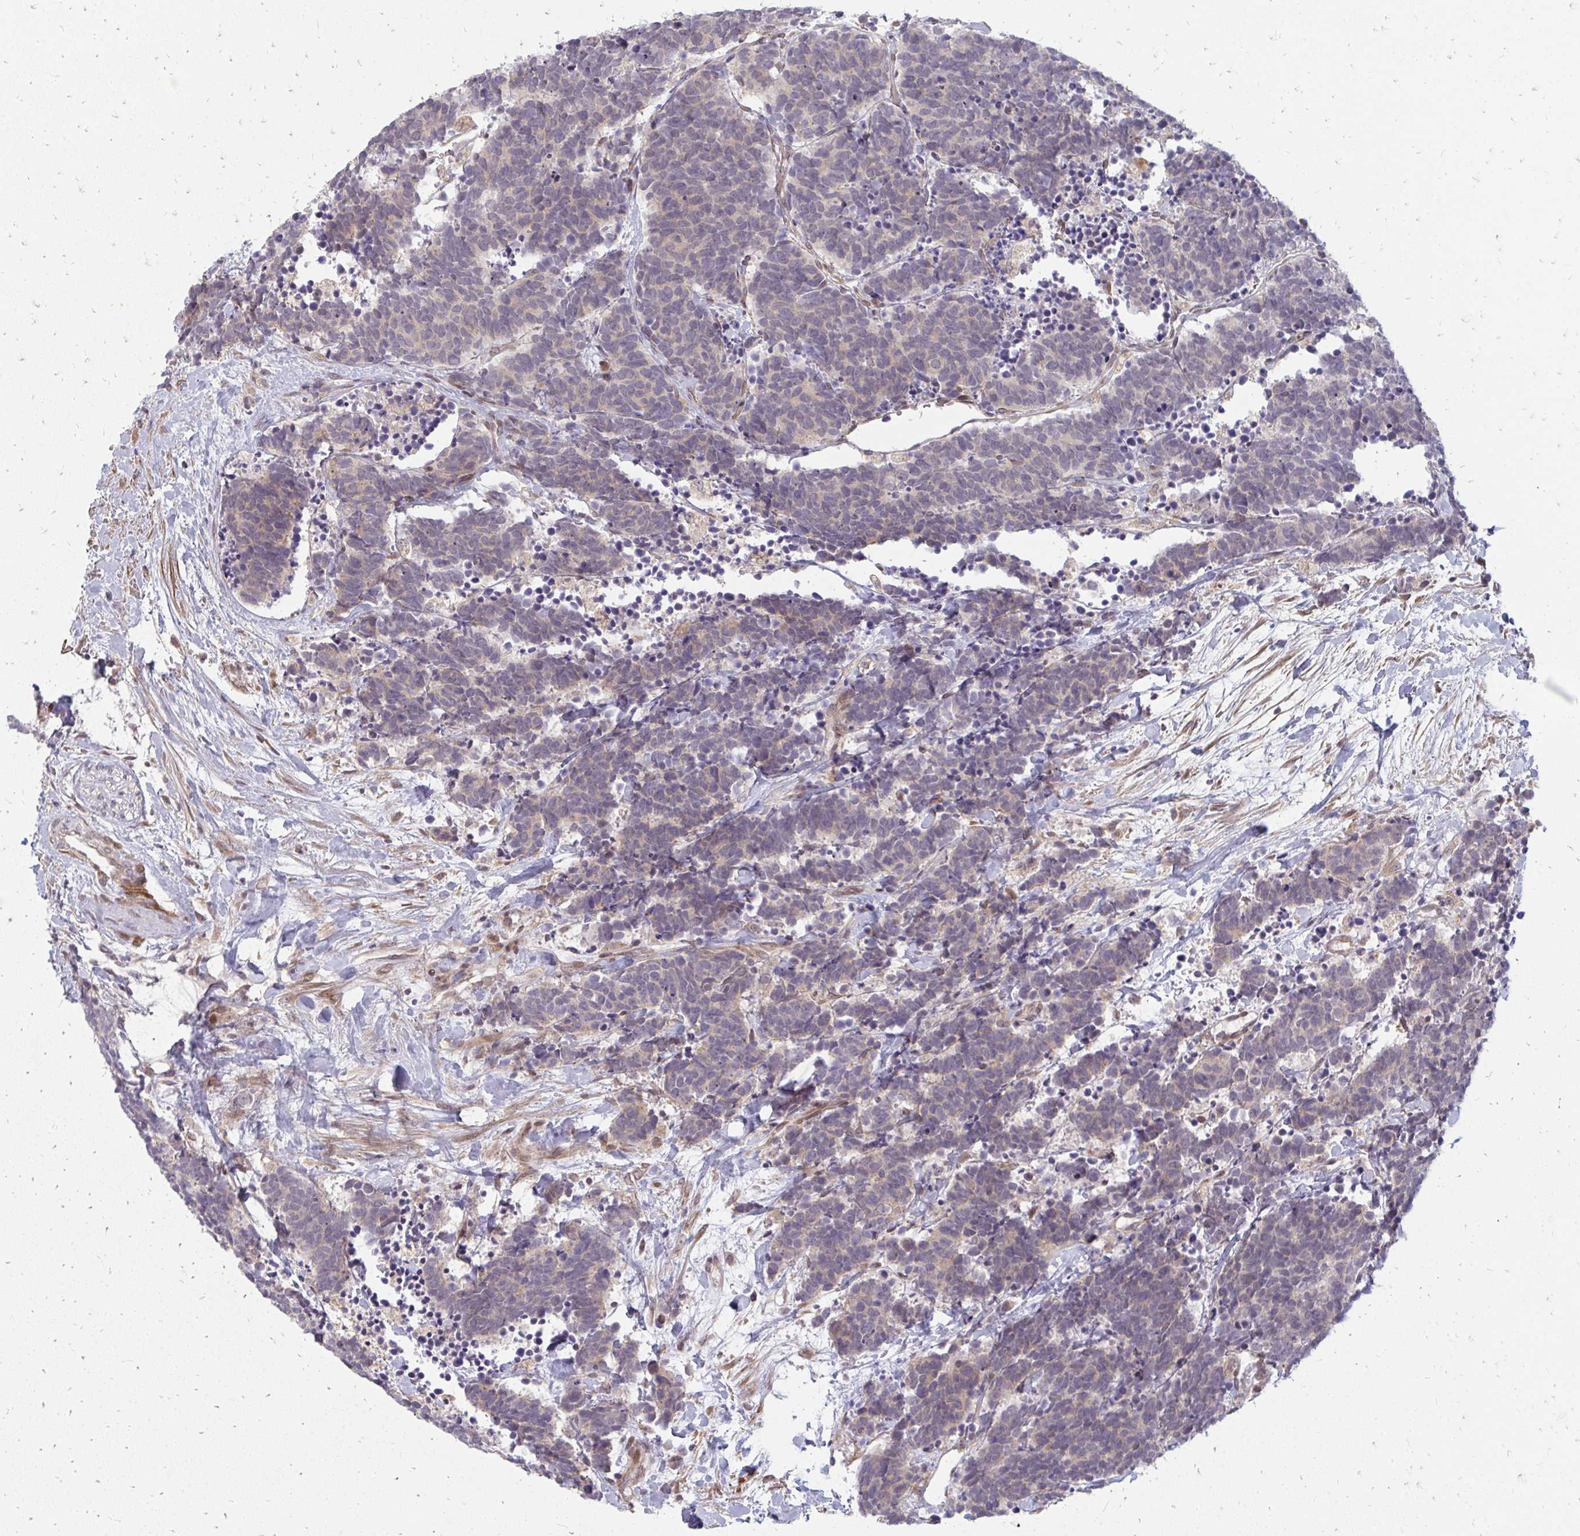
{"staining": {"intensity": "weak", "quantity": "<25%", "location": "cytoplasmic/membranous"}, "tissue": "carcinoid", "cell_type": "Tumor cells", "image_type": "cancer", "snomed": [{"axis": "morphology", "description": "Carcinoma, NOS"}, {"axis": "morphology", "description": "Carcinoid, malignant, NOS"}, {"axis": "topography", "description": "Prostate"}], "caption": "Tumor cells are negative for brown protein staining in carcinoid.", "gene": "ZNF285", "patient": {"sex": "male", "age": 57}}